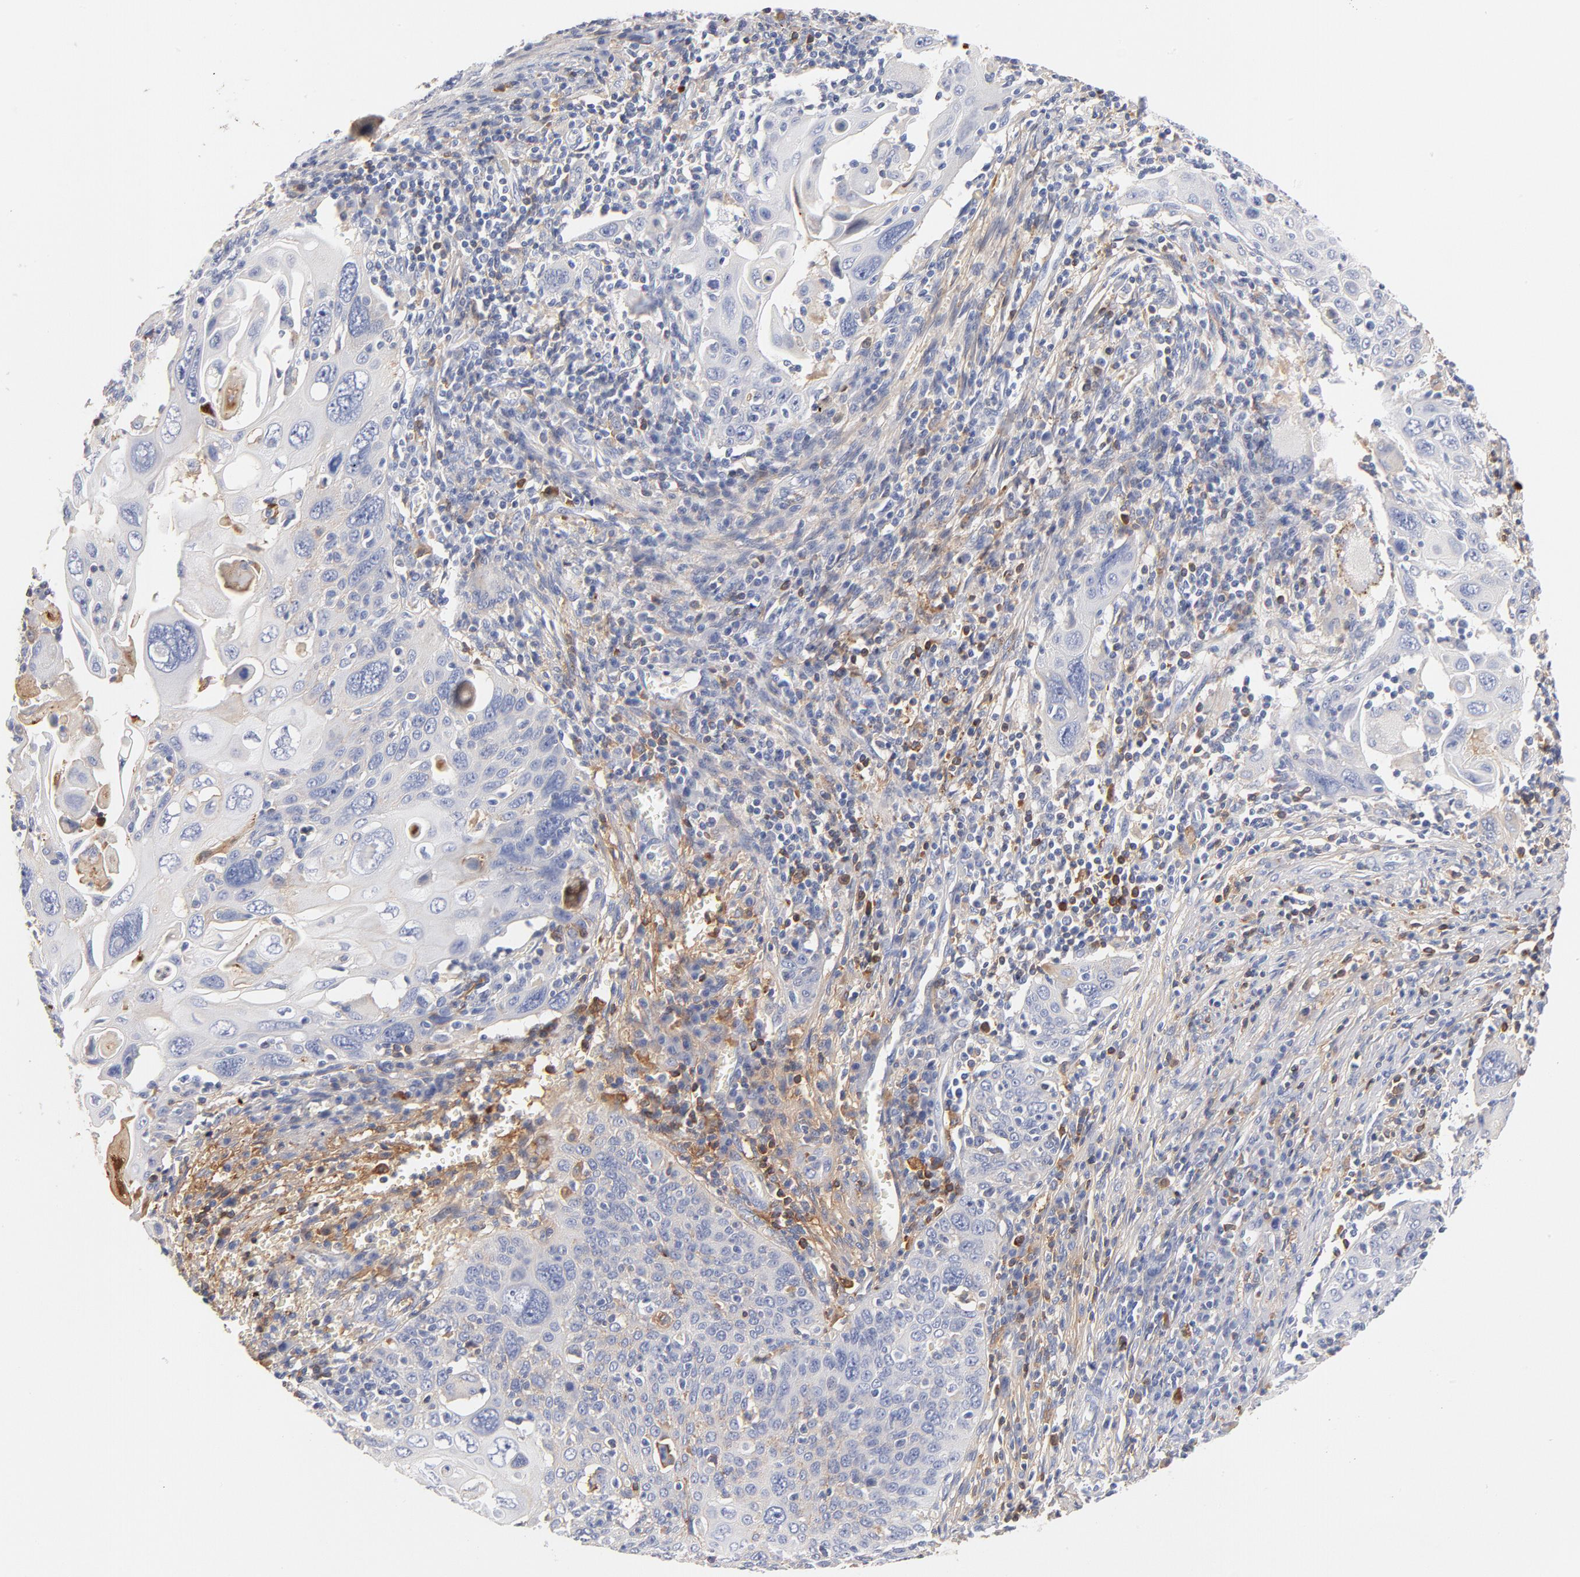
{"staining": {"intensity": "negative", "quantity": "none", "location": "none"}, "tissue": "cervical cancer", "cell_type": "Tumor cells", "image_type": "cancer", "snomed": [{"axis": "morphology", "description": "Squamous cell carcinoma, NOS"}, {"axis": "topography", "description": "Cervix"}], "caption": "Tumor cells show no significant positivity in cervical cancer (squamous cell carcinoma).", "gene": "C3", "patient": {"sex": "female", "age": 54}}